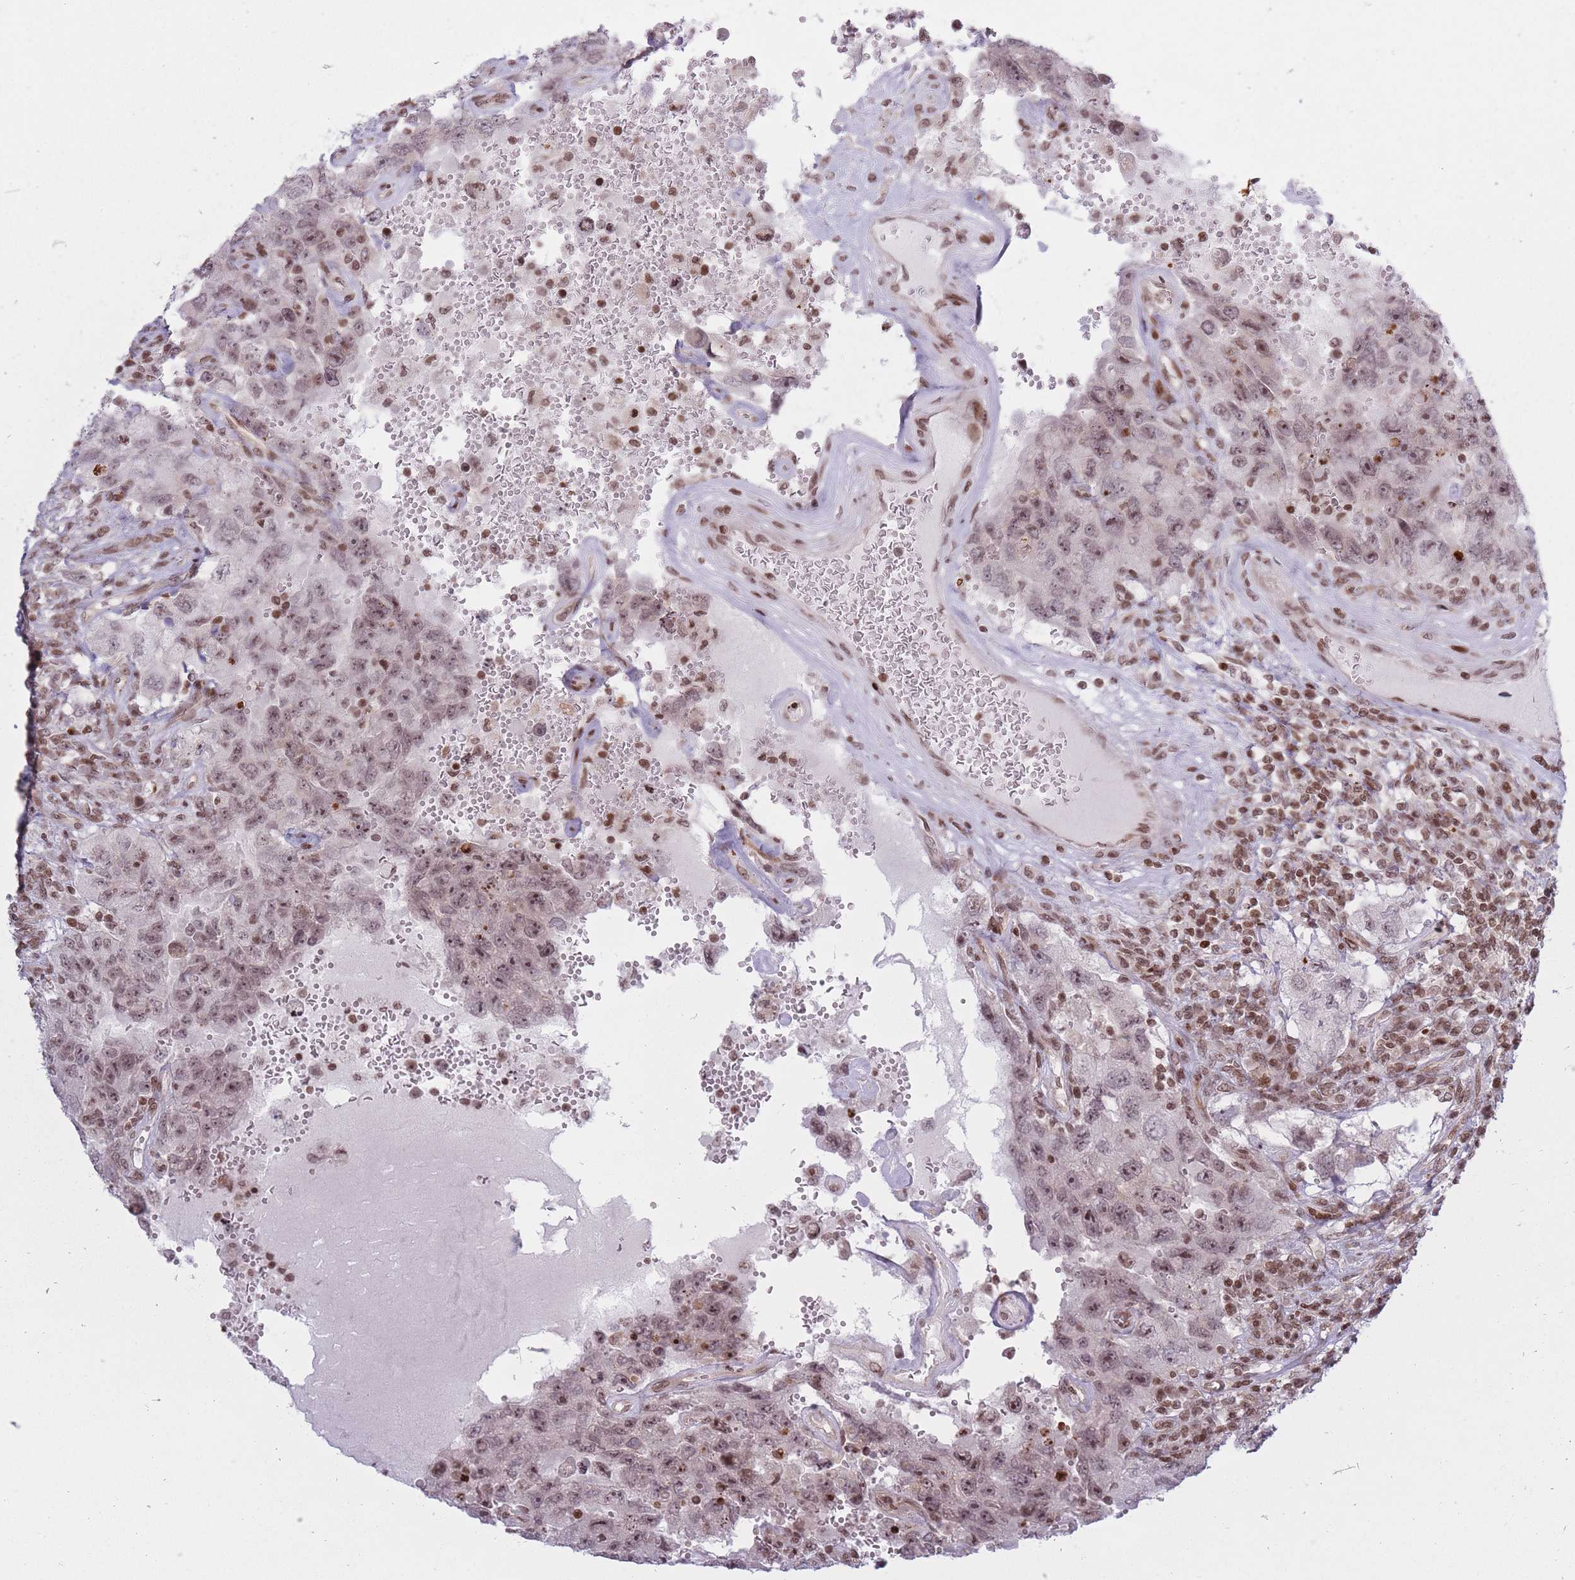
{"staining": {"intensity": "moderate", "quantity": "25%-75%", "location": "nuclear"}, "tissue": "testis cancer", "cell_type": "Tumor cells", "image_type": "cancer", "snomed": [{"axis": "morphology", "description": "Carcinoma, Embryonal, NOS"}, {"axis": "topography", "description": "Testis"}], "caption": "Moderate nuclear protein staining is appreciated in about 25%-75% of tumor cells in testis cancer.", "gene": "TMC6", "patient": {"sex": "male", "age": 26}}